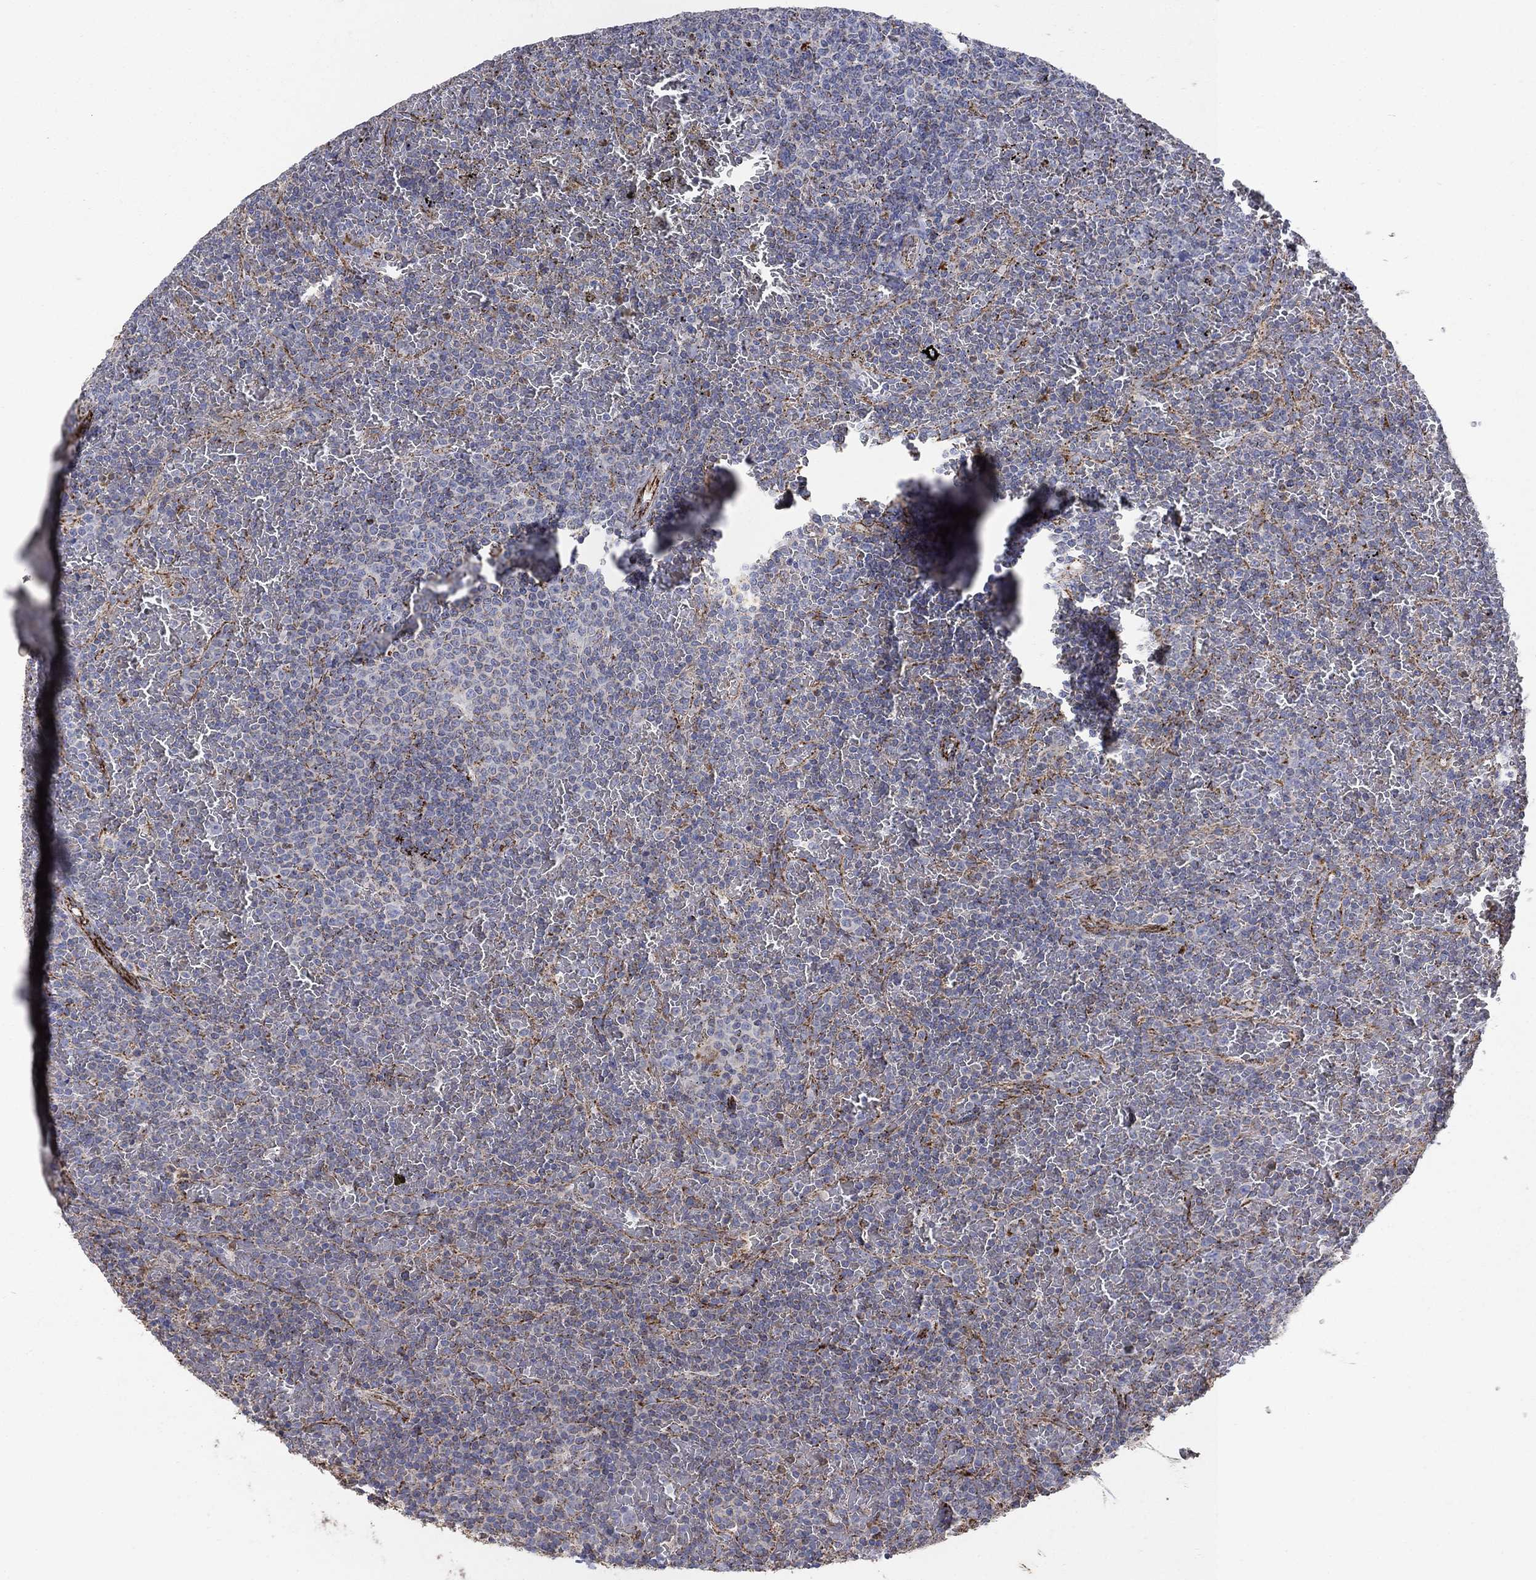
{"staining": {"intensity": "negative", "quantity": "none", "location": "none"}, "tissue": "lymphoma", "cell_type": "Tumor cells", "image_type": "cancer", "snomed": [{"axis": "morphology", "description": "Malignant lymphoma, non-Hodgkin's type, Low grade"}, {"axis": "topography", "description": "Spleen"}], "caption": "Lymphoma stained for a protein using immunohistochemistry (IHC) exhibits no staining tumor cells.", "gene": "PNPLA2", "patient": {"sex": "female", "age": 77}}